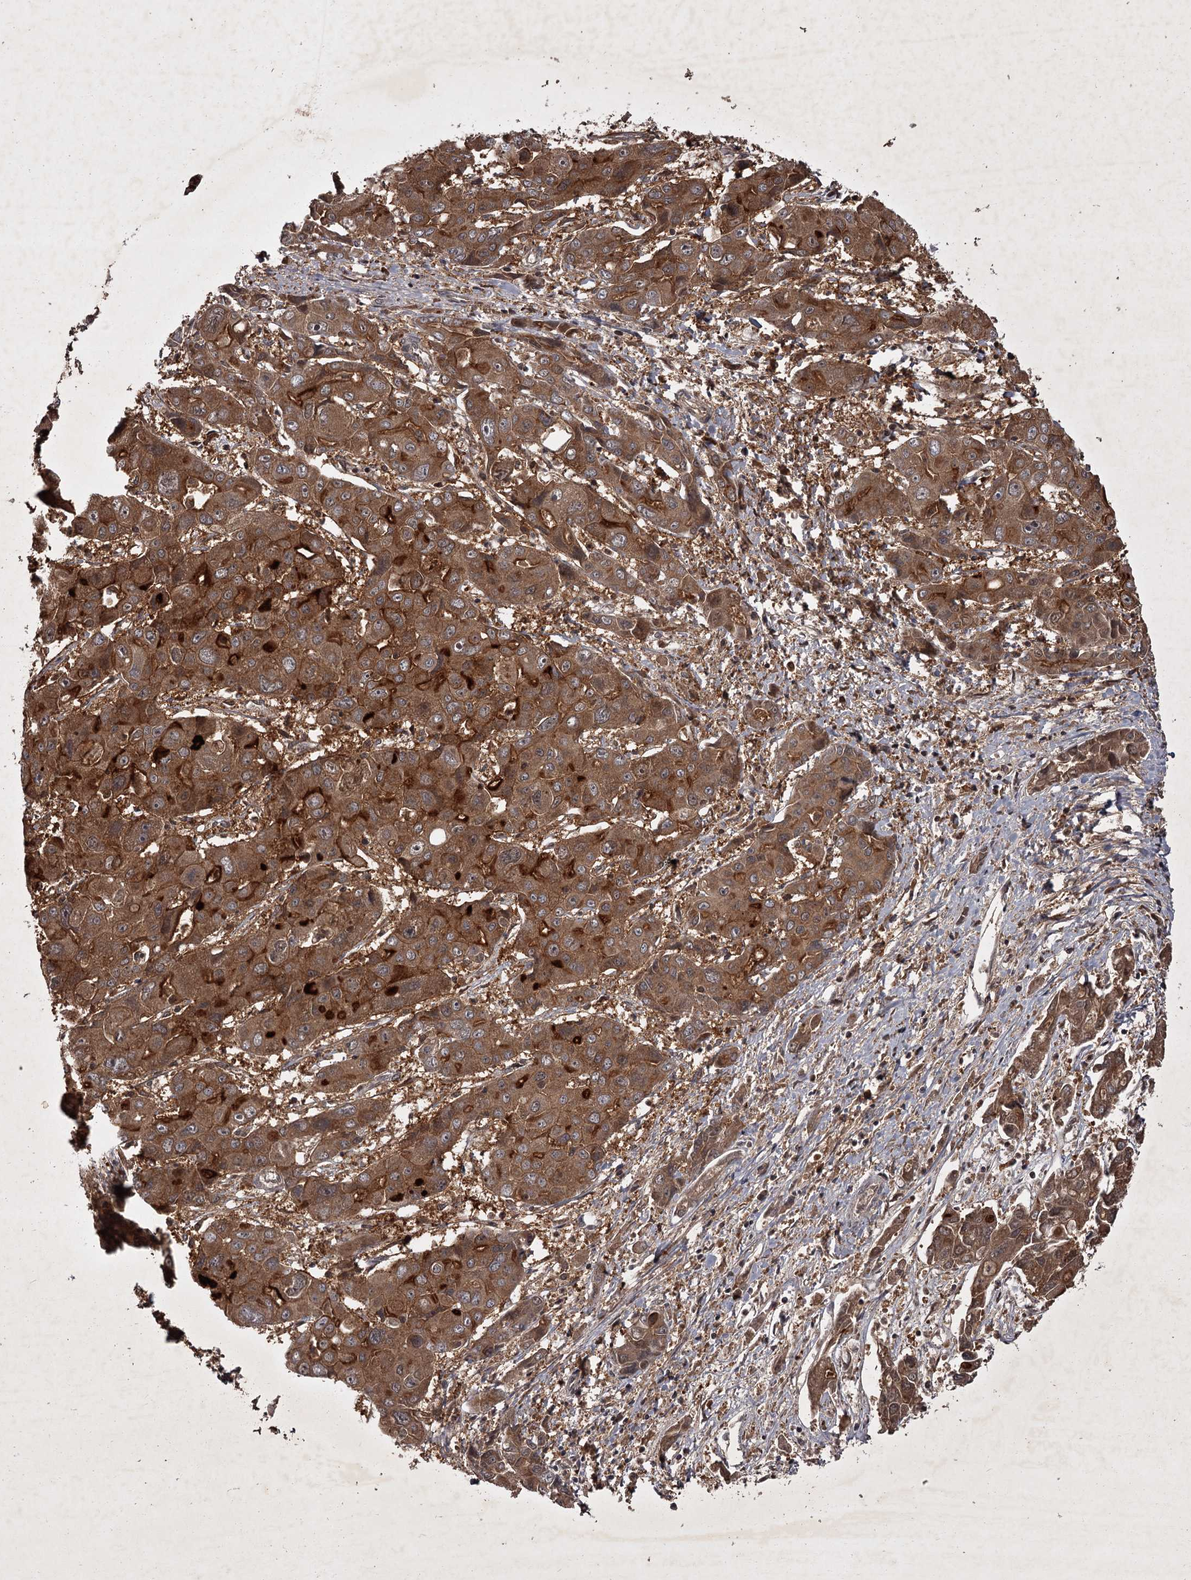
{"staining": {"intensity": "strong", "quantity": ">75%", "location": "cytoplasmic/membranous"}, "tissue": "liver cancer", "cell_type": "Tumor cells", "image_type": "cancer", "snomed": [{"axis": "morphology", "description": "Cholangiocarcinoma"}, {"axis": "topography", "description": "Liver"}], "caption": "Immunohistochemistry (IHC) of cholangiocarcinoma (liver) demonstrates high levels of strong cytoplasmic/membranous staining in approximately >75% of tumor cells.", "gene": "TBC1D23", "patient": {"sex": "male", "age": 67}}